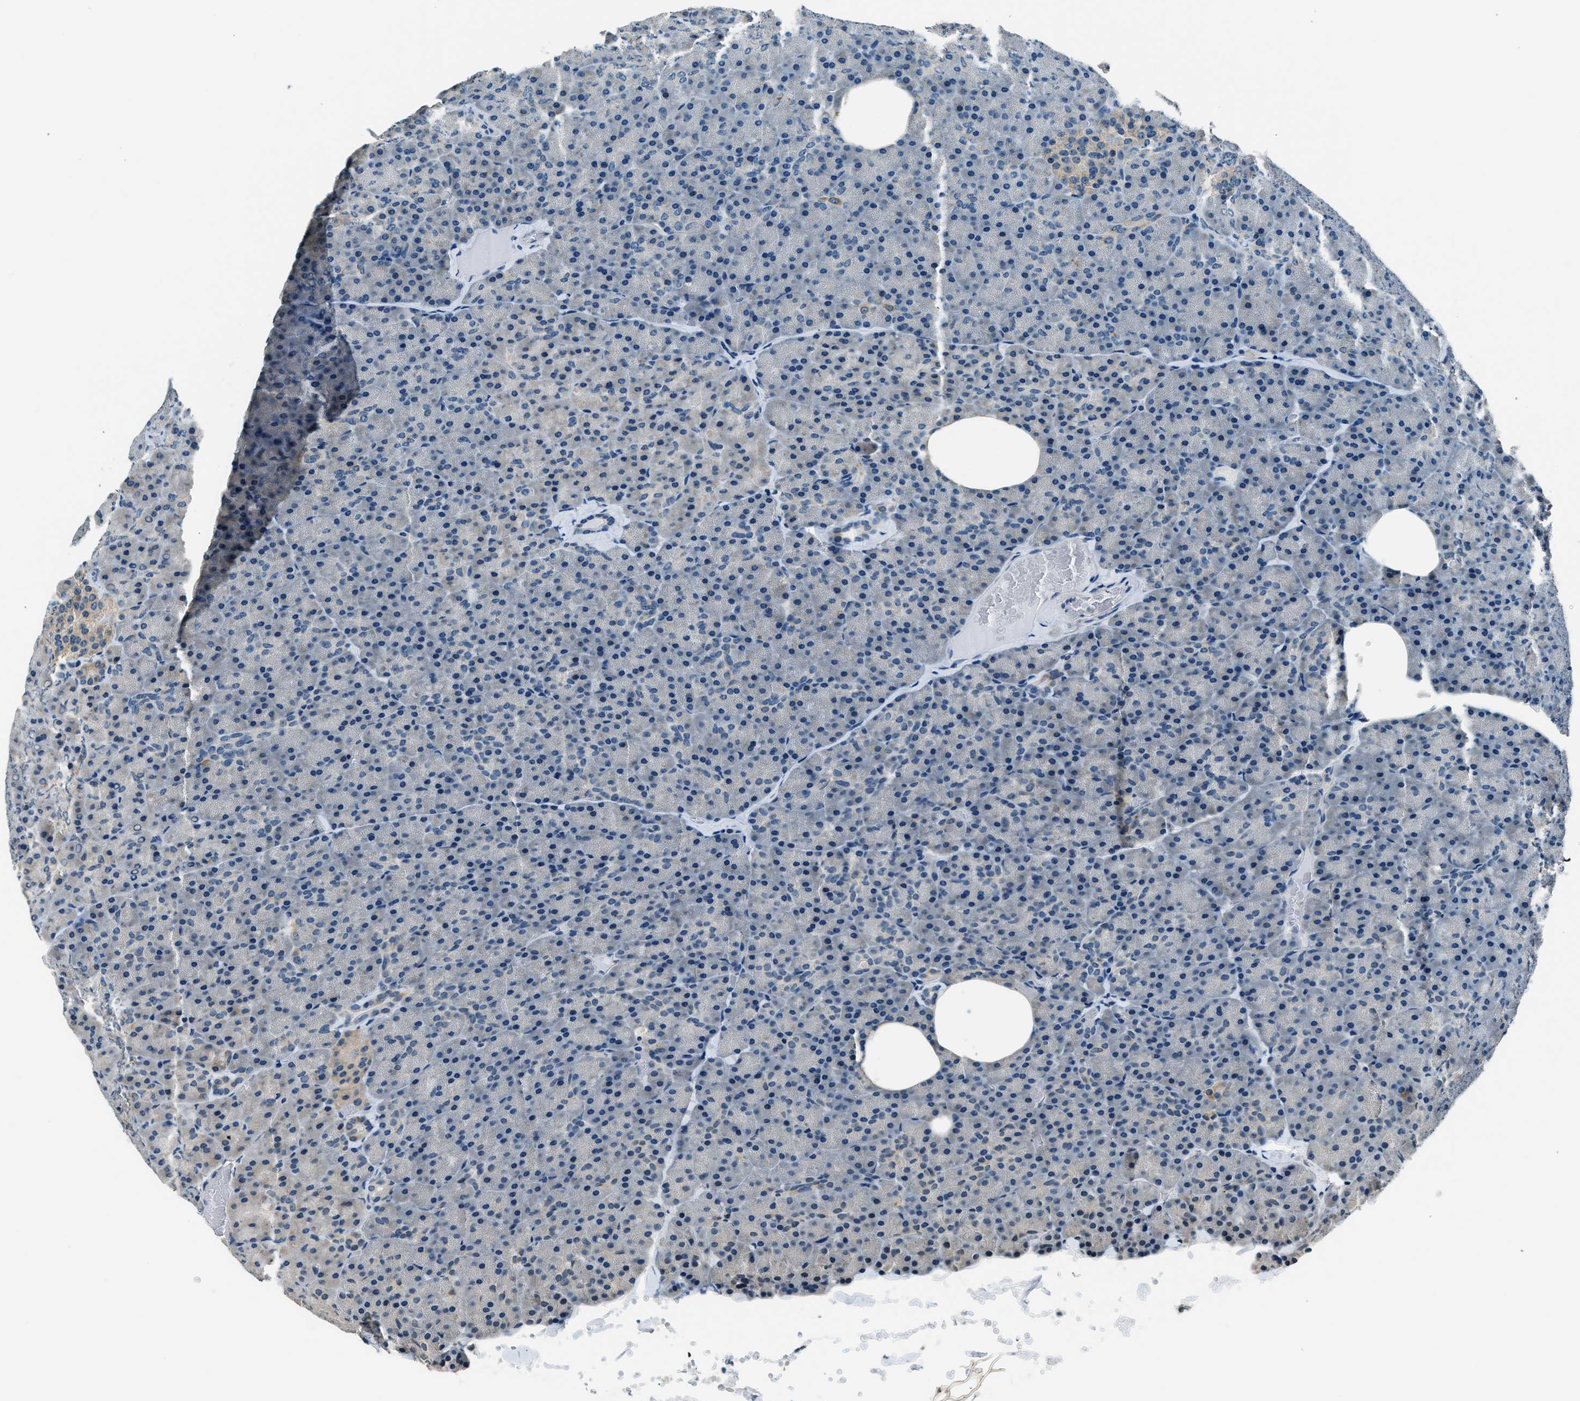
{"staining": {"intensity": "negative", "quantity": "none", "location": "none"}, "tissue": "pancreas", "cell_type": "Exocrine glandular cells", "image_type": "normal", "snomed": [{"axis": "morphology", "description": "Normal tissue, NOS"}, {"axis": "topography", "description": "Pancreas"}], "caption": "Immunohistochemistry micrograph of normal human pancreas stained for a protein (brown), which demonstrates no positivity in exocrine glandular cells.", "gene": "NME8", "patient": {"sex": "female", "age": 35}}